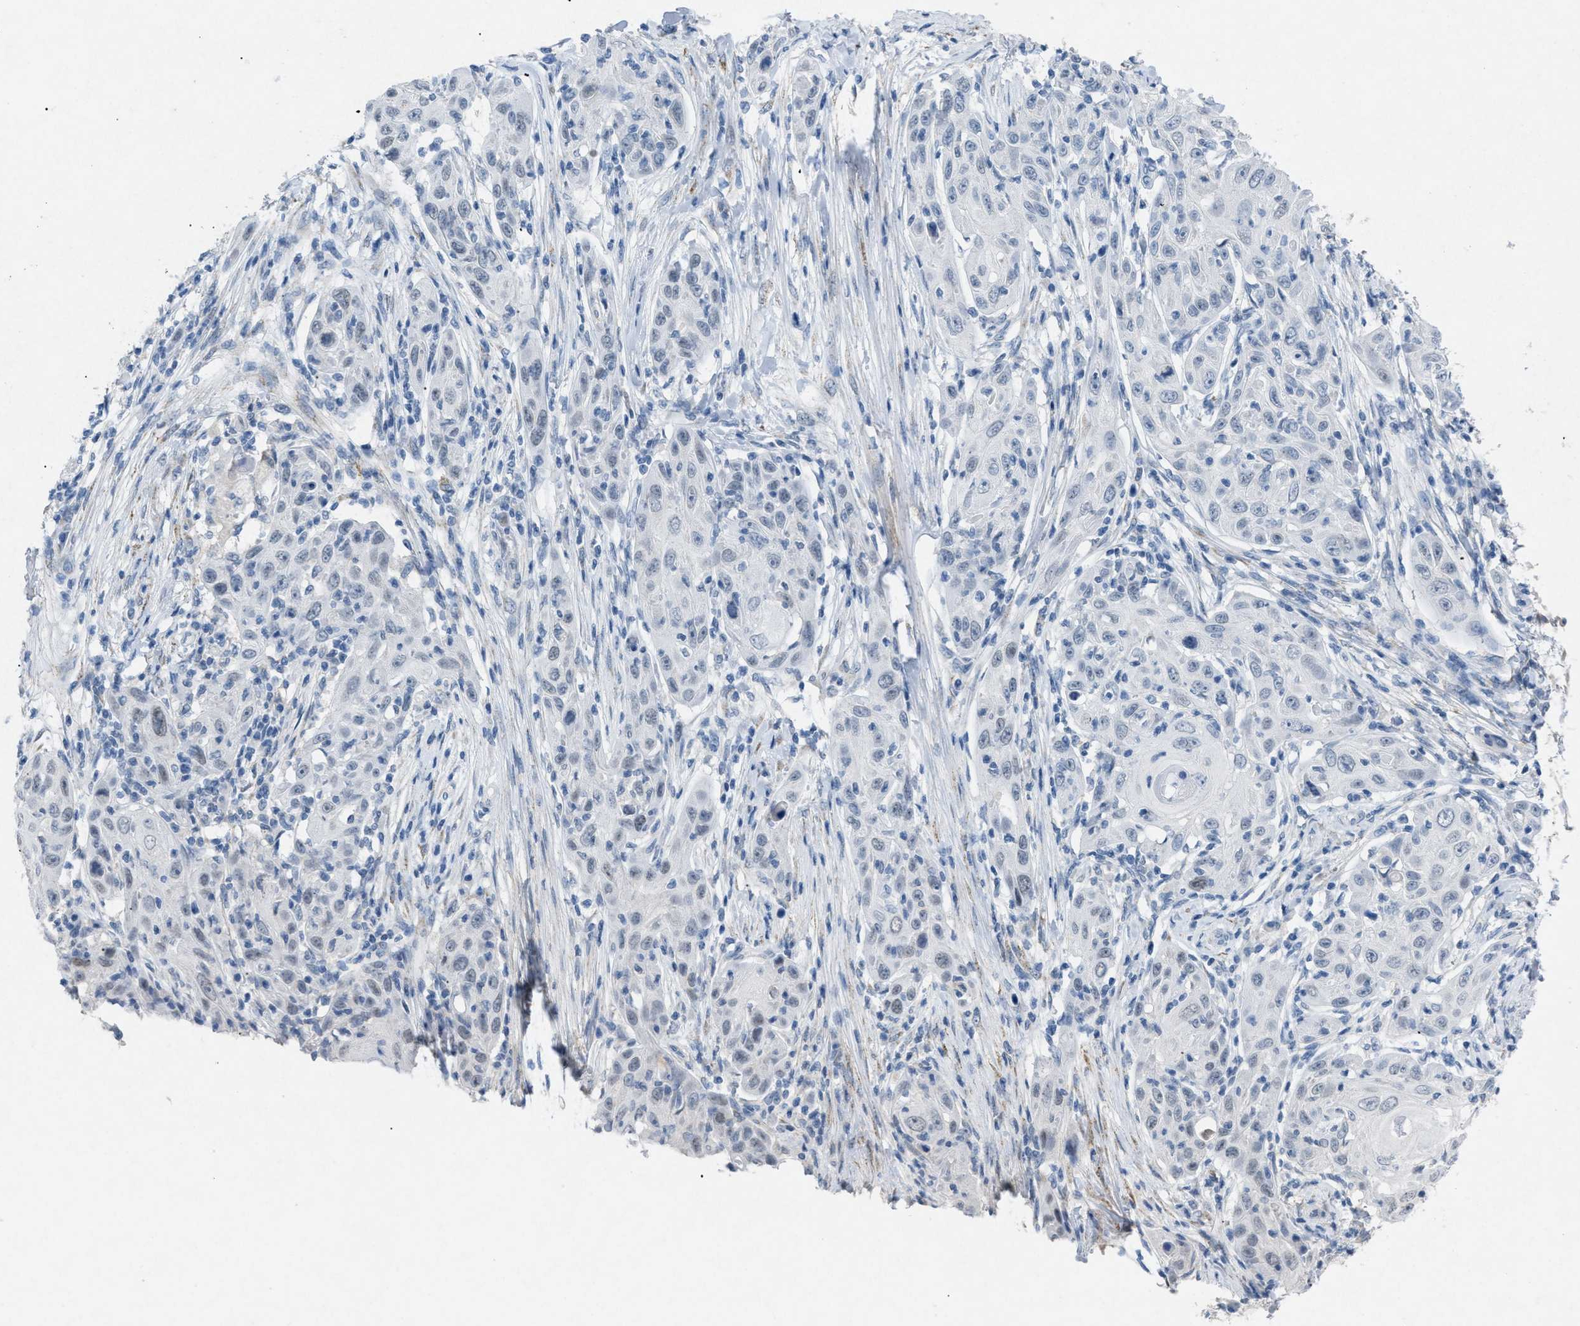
{"staining": {"intensity": "negative", "quantity": "none", "location": "none"}, "tissue": "skin cancer", "cell_type": "Tumor cells", "image_type": "cancer", "snomed": [{"axis": "morphology", "description": "Squamous cell carcinoma, NOS"}, {"axis": "topography", "description": "Skin"}], "caption": "A photomicrograph of squamous cell carcinoma (skin) stained for a protein displays no brown staining in tumor cells. (Brightfield microscopy of DAB (3,3'-diaminobenzidine) immunohistochemistry at high magnification).", "gene": "TASOR", "patient": {"sex": "female", "age": 88}}